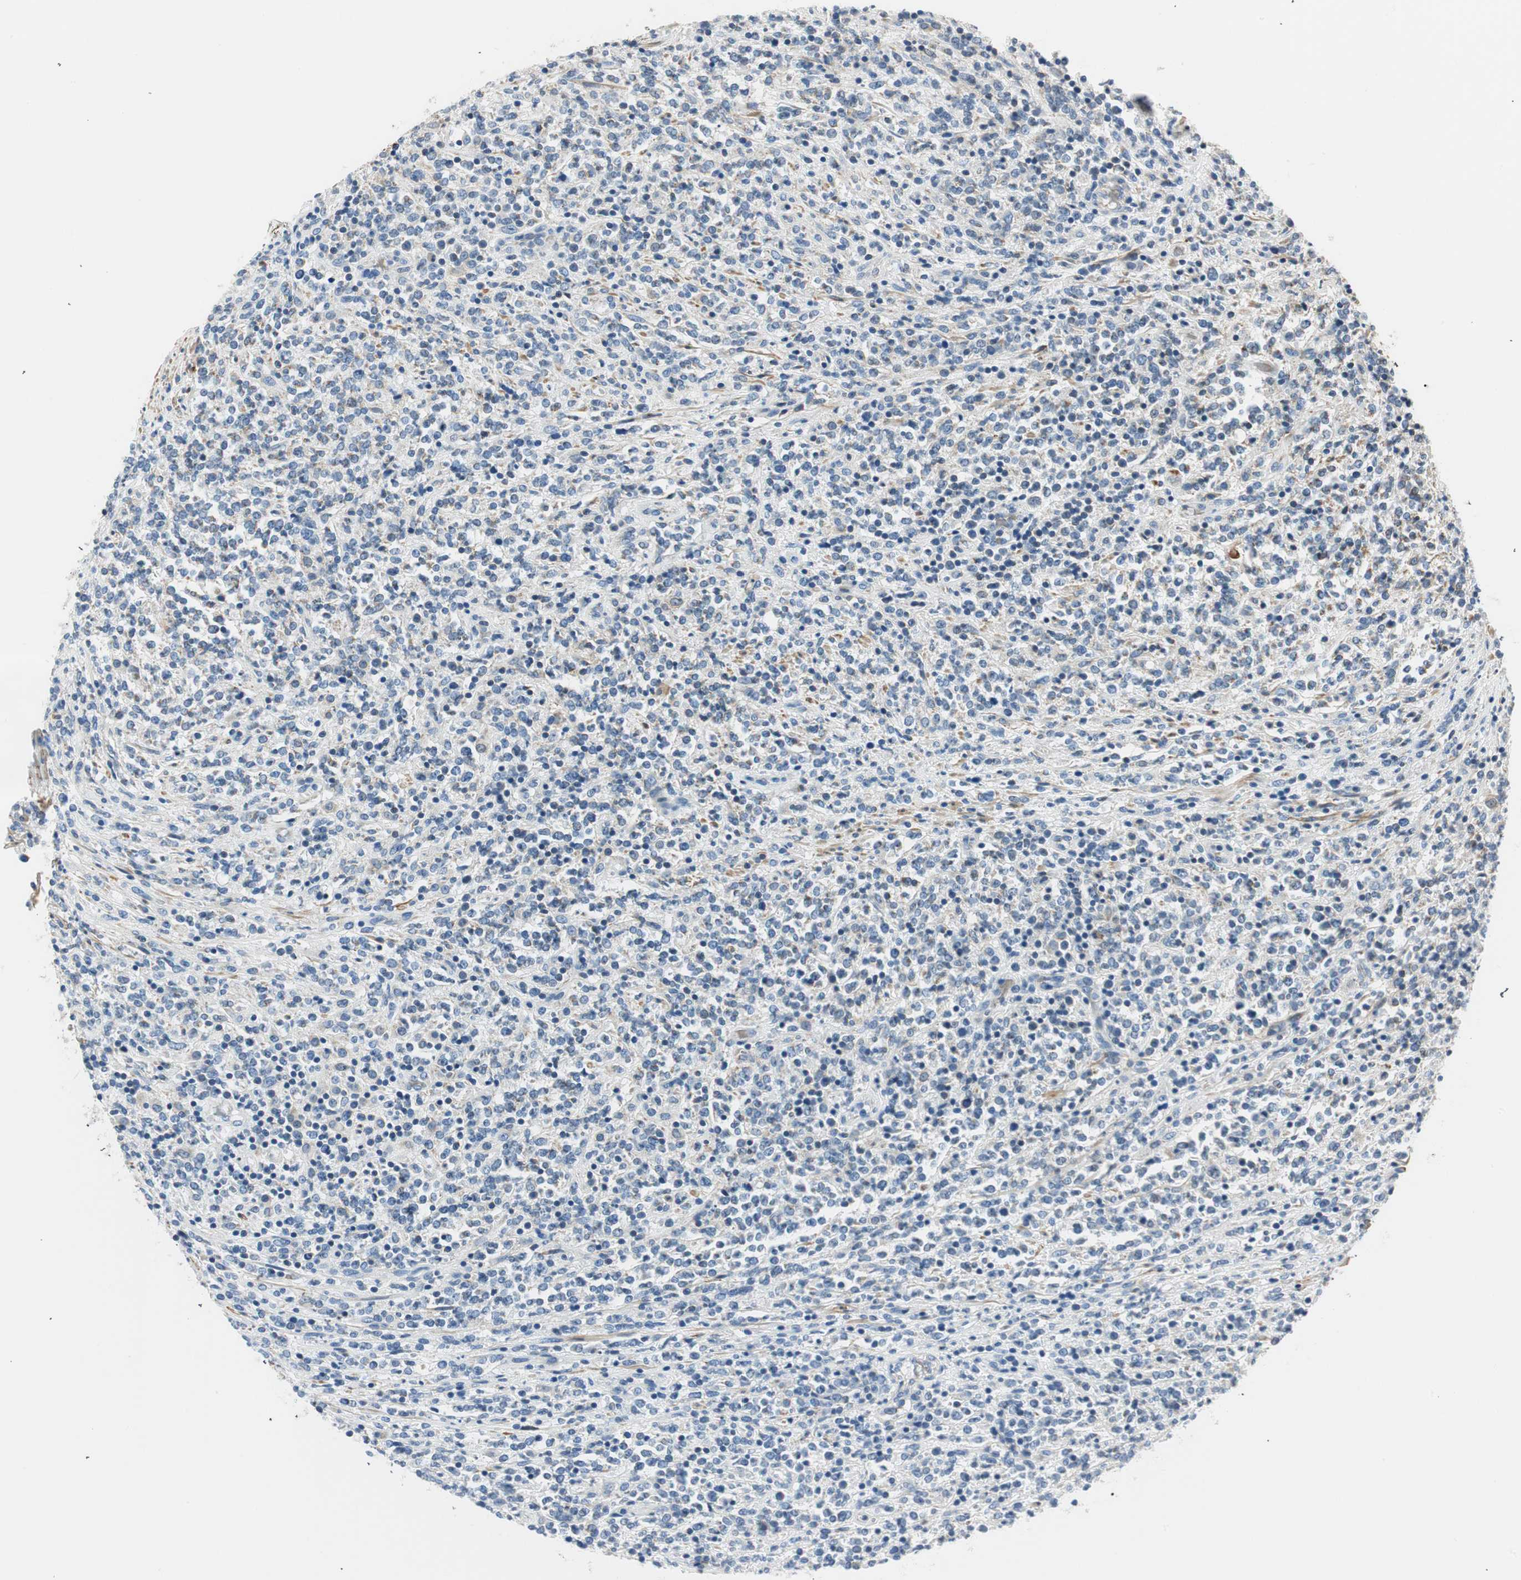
{"staining": {"intensity": "negative", "quantity": "none", "location": "none"}, "tissue": "lymphoma", "cell_type": "Tumor cells", "image_type": "cancer", "snomed": [{"axis": "morphology", "description": "Malignant lymphoma, non-Hodgkin's type, High grade"}, {"axis": "topography", "description": "Soft tissue"}], "caption": "Micrograph shows no significant protein expression in tumor cells of malignant lymphoma, non-Hodgkin's type (high-grade).", "gene": "RORB", "patient": {"sex": "male", "age": 18}}